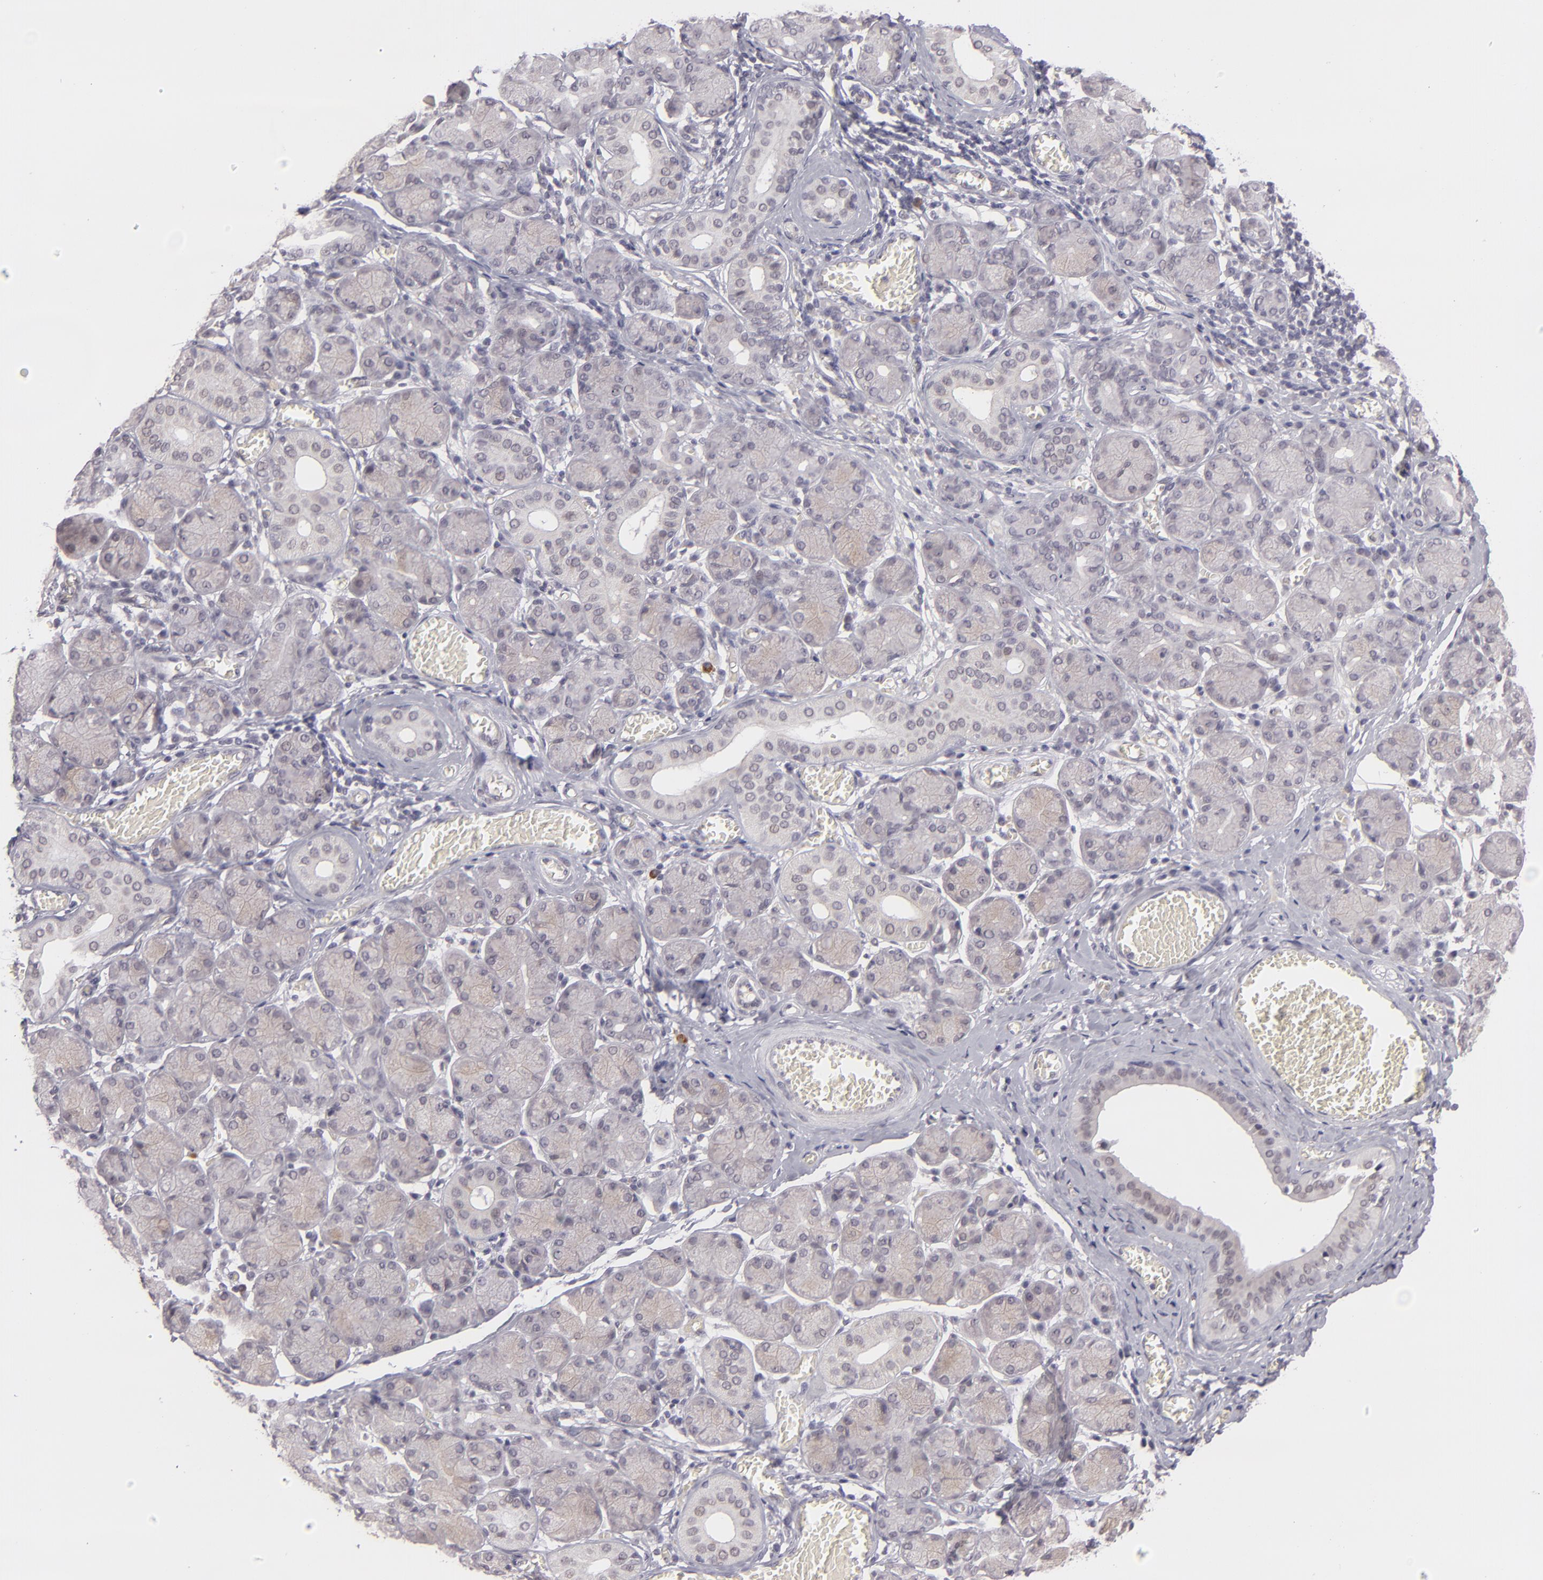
{"staining": {"intensity": "weak", "quantity": "25%-75%", "location": "cytoplasmic/membranous"}, "tissue": "salivary gland", "cell_type": "Glandular cells", "image_type": "normal", "snomed": [{"axis": "morphology", "description": "Normal tissue, NOS"}, {"axis": "topography", "description": "Salivary gland"}], "caption": "Immunohistochemical staining of unremarkable salivary gland displays 25%-75% levels of weak cytoplasmic/membranous protein staining in about 25%-75% of glandular cells. The staining was performed using DAB (3,3'-diaminobenzidine) to visualize the protein expression in brown, while the nuclei were stained in blue with hematoxylin (Magnification: 20x).", "gene": "ZNF205", "patient": {"sex": "female", "age": 24}}